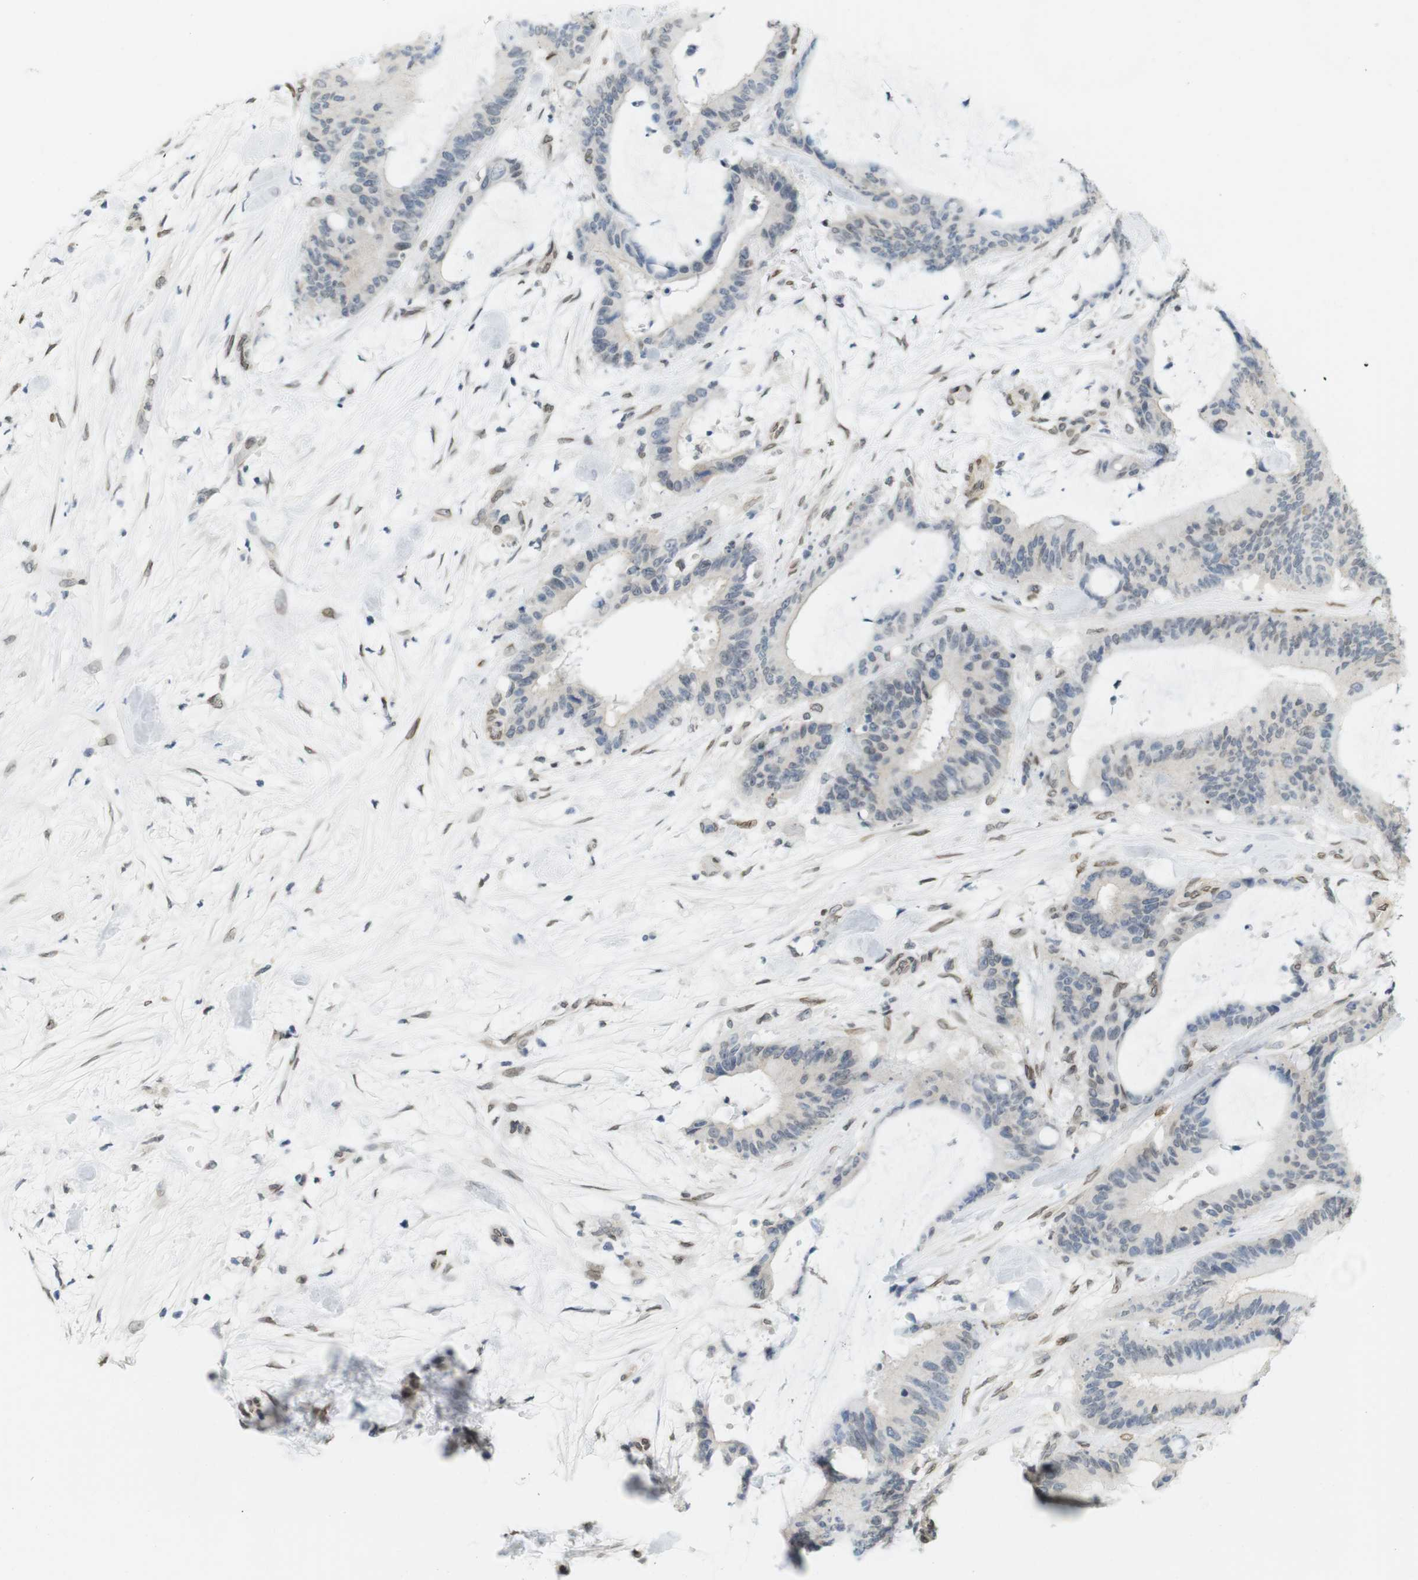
{"staining": {"intensity": "negative", "quantity": "none", "location": "none"}, "tissue": "liver cancer", "cell_type": "Tumor cells", "image_type": "cancer", "snomed": [{"axis": "morphology", "description": "Cholangiocarcinoma"}, {"axis": "topography", "description": "Liver"}], "caption": "Protein analysis of liver cholangiocarcinoma shows no significant positivity in tumor cells.", "gene": "ARL6IP6", "patient": {"sex": "female", "age": 73}}